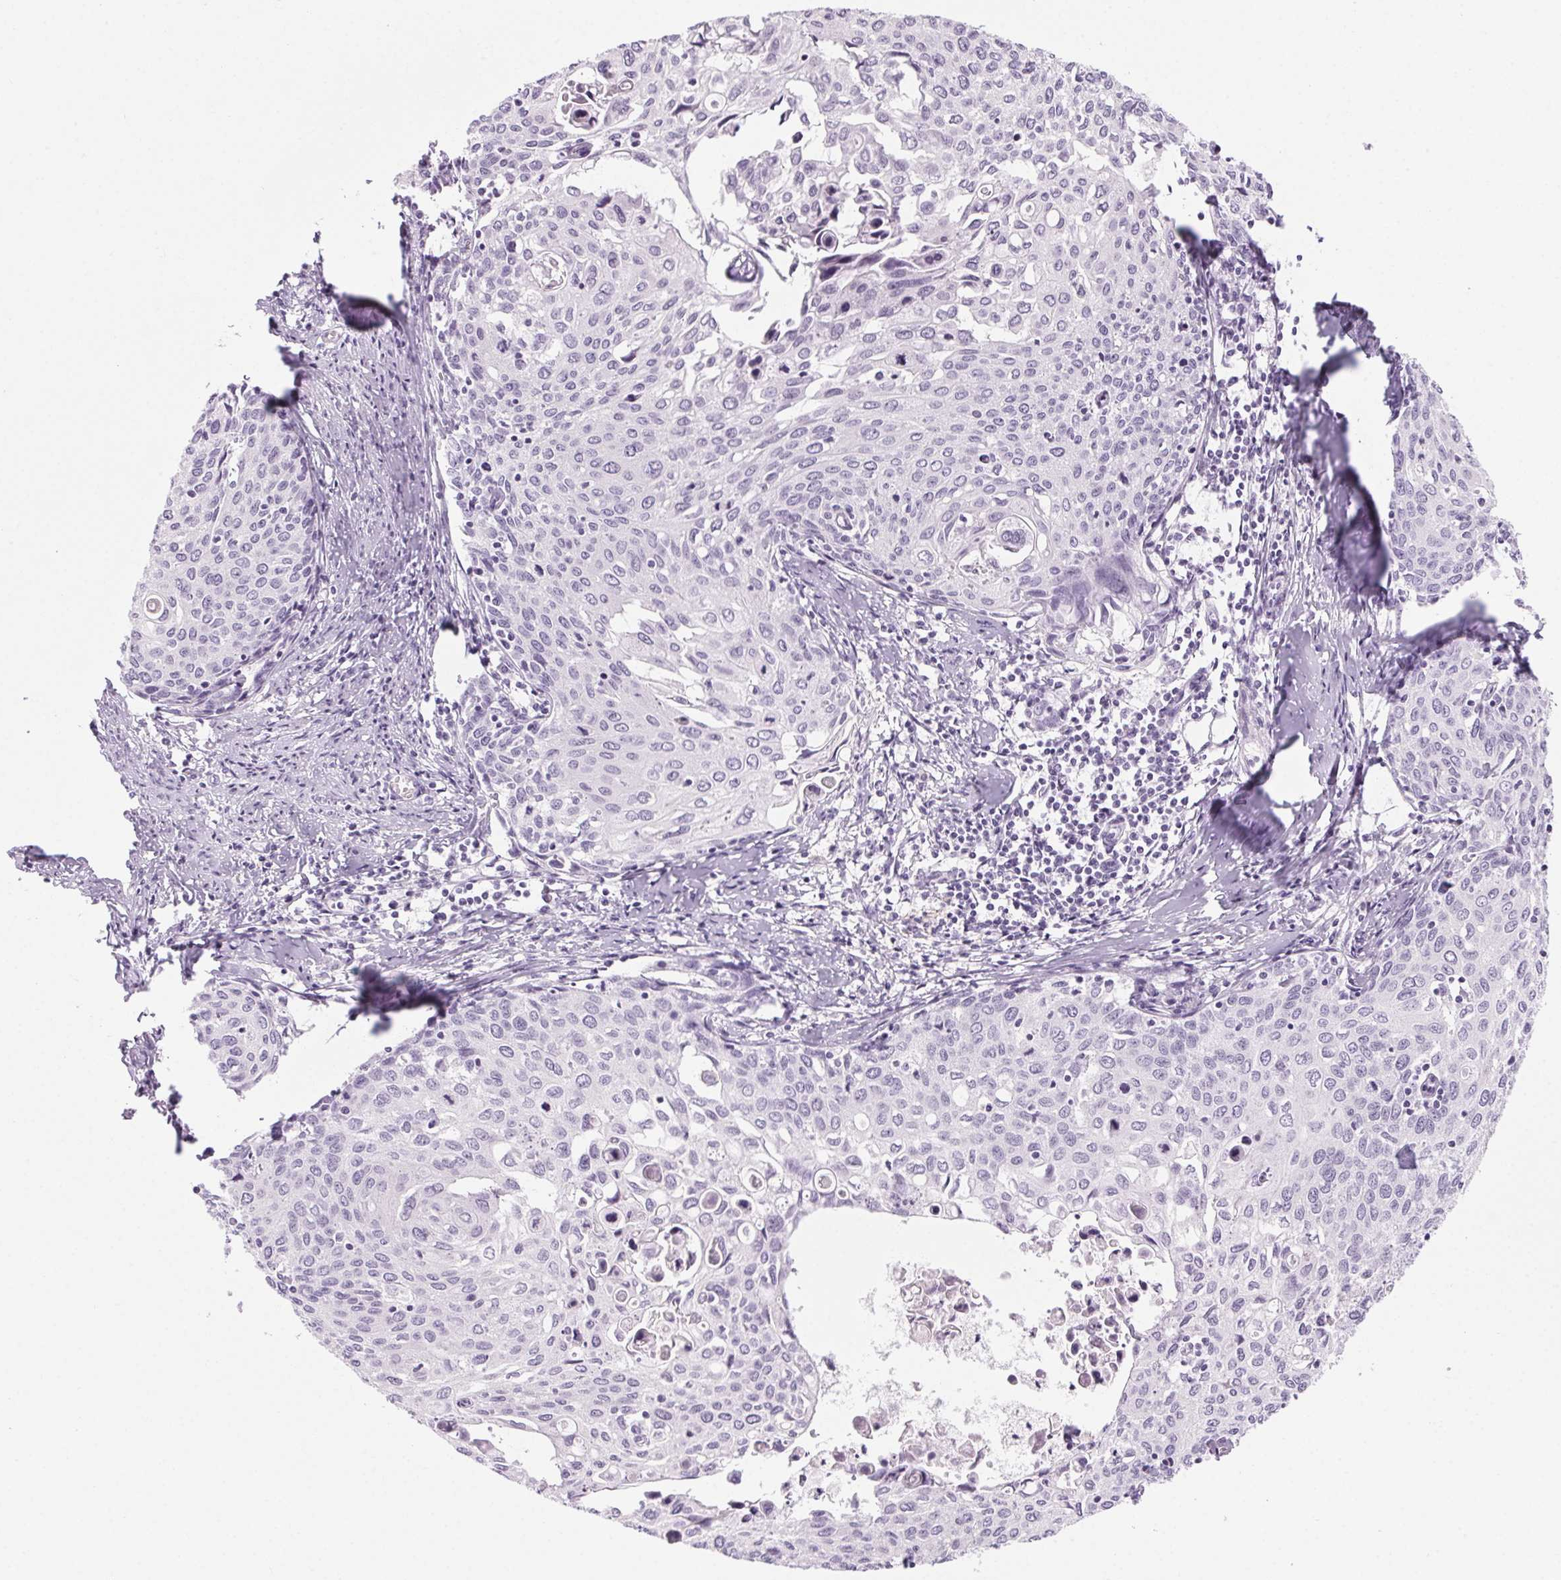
{"staining": {"intensity": "negative", "quantity": "none", "location": "none"}, "tissue": "cervical cancer", "cell_type": "Tumor cells", "image_type": "cancer", "snomed": [{"axis": "morphology", "description": "Squamous cell carcinoma, NOS"}, {"axis": "topography", "description": "Cervix"}], "caption": "There is no significant positivity in tumor cells of cervical cancer (squamous cell carcinoma).", "gene": "LRP2", "patient": {"sex": "female", "age": 62}}